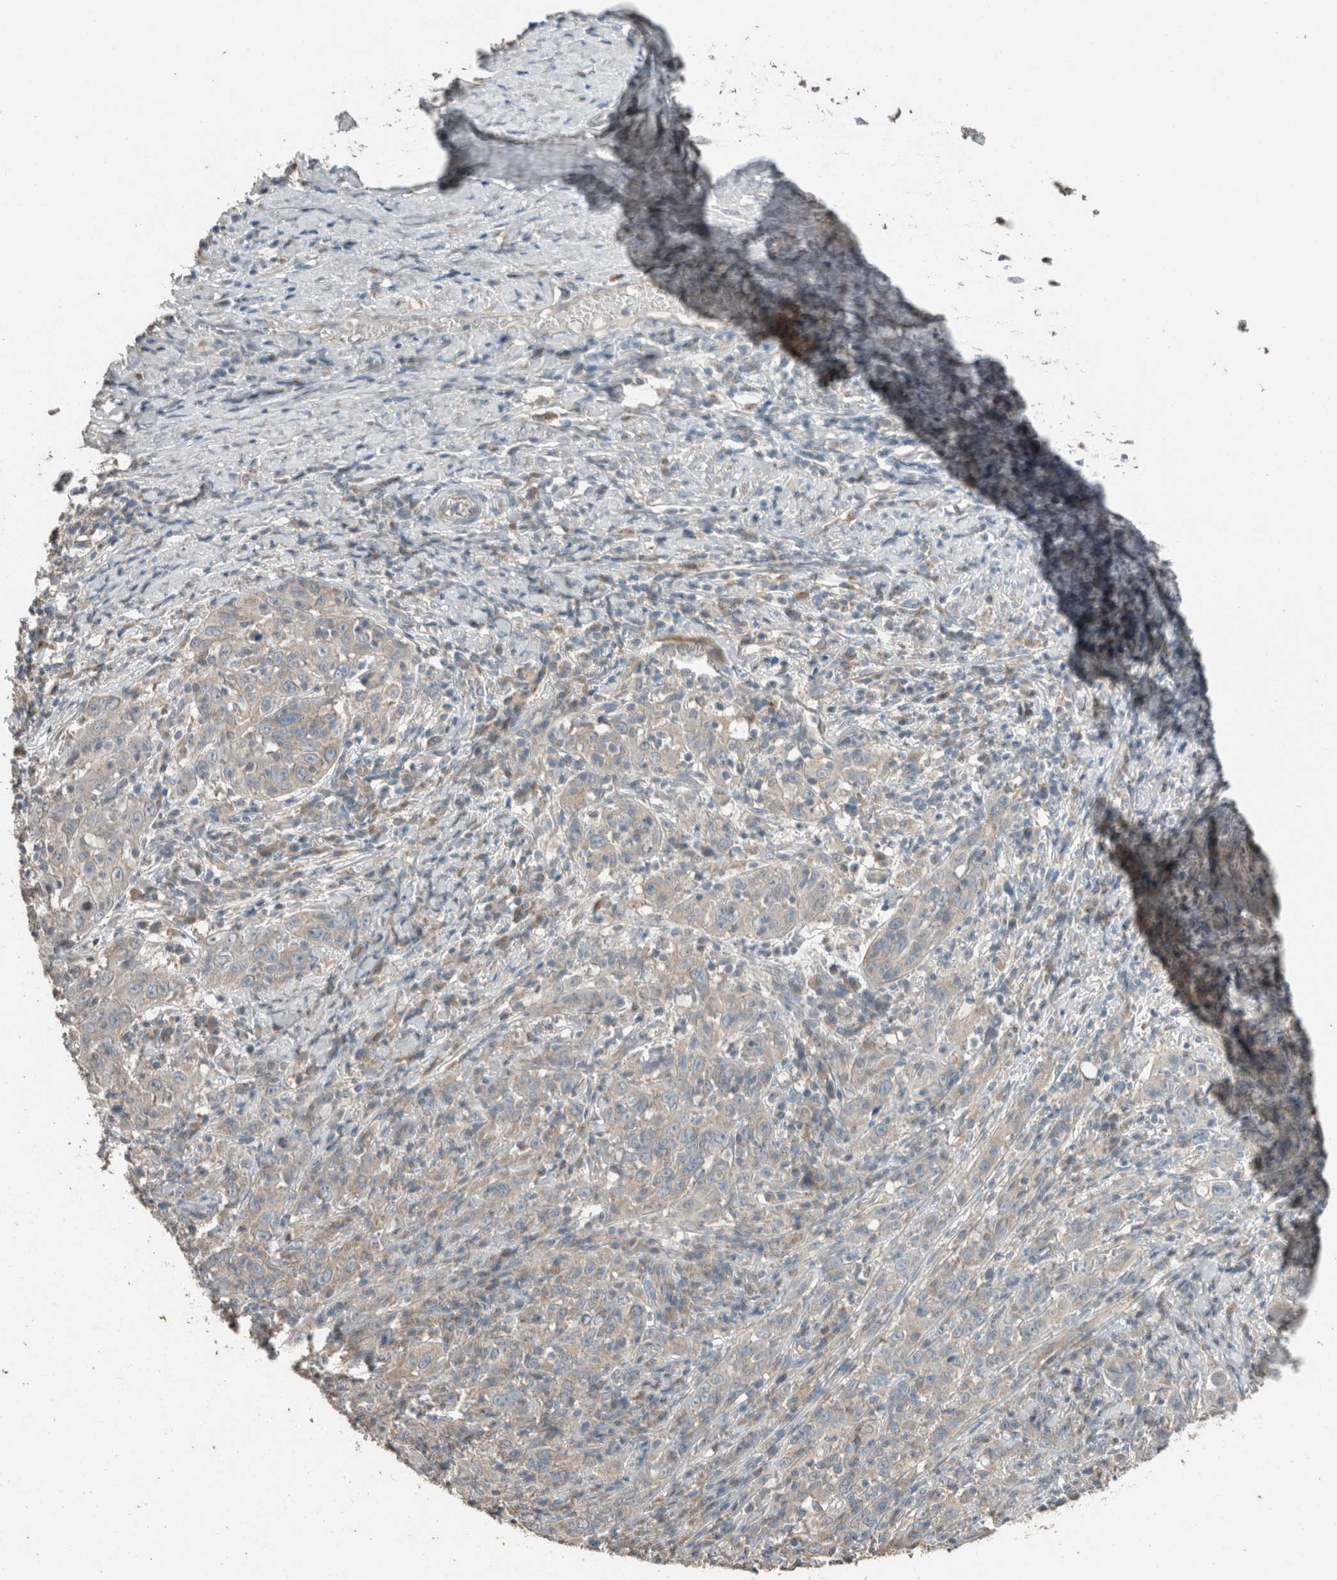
{"staining": {"intensity": "negative", "quantity": "none", "location": "none"}, "tissue": "cervical cancer", "cell_type": "Tumor cells", "image_type": "cancer", "snomed": [{"axis": "morphology", "description": "Squamous cell carcinoma, NOS"}, {"axis": "topography", "description": "Cervix"}], "caption": "DAB (3,3'-diaminobenzidine) immunohistochemical staining of cervical squamous cell carcinoma exhibits no significant staining in tumor cells.", "gene": "ACVR2B", "patient": {"sex": "female", "age": 46}}